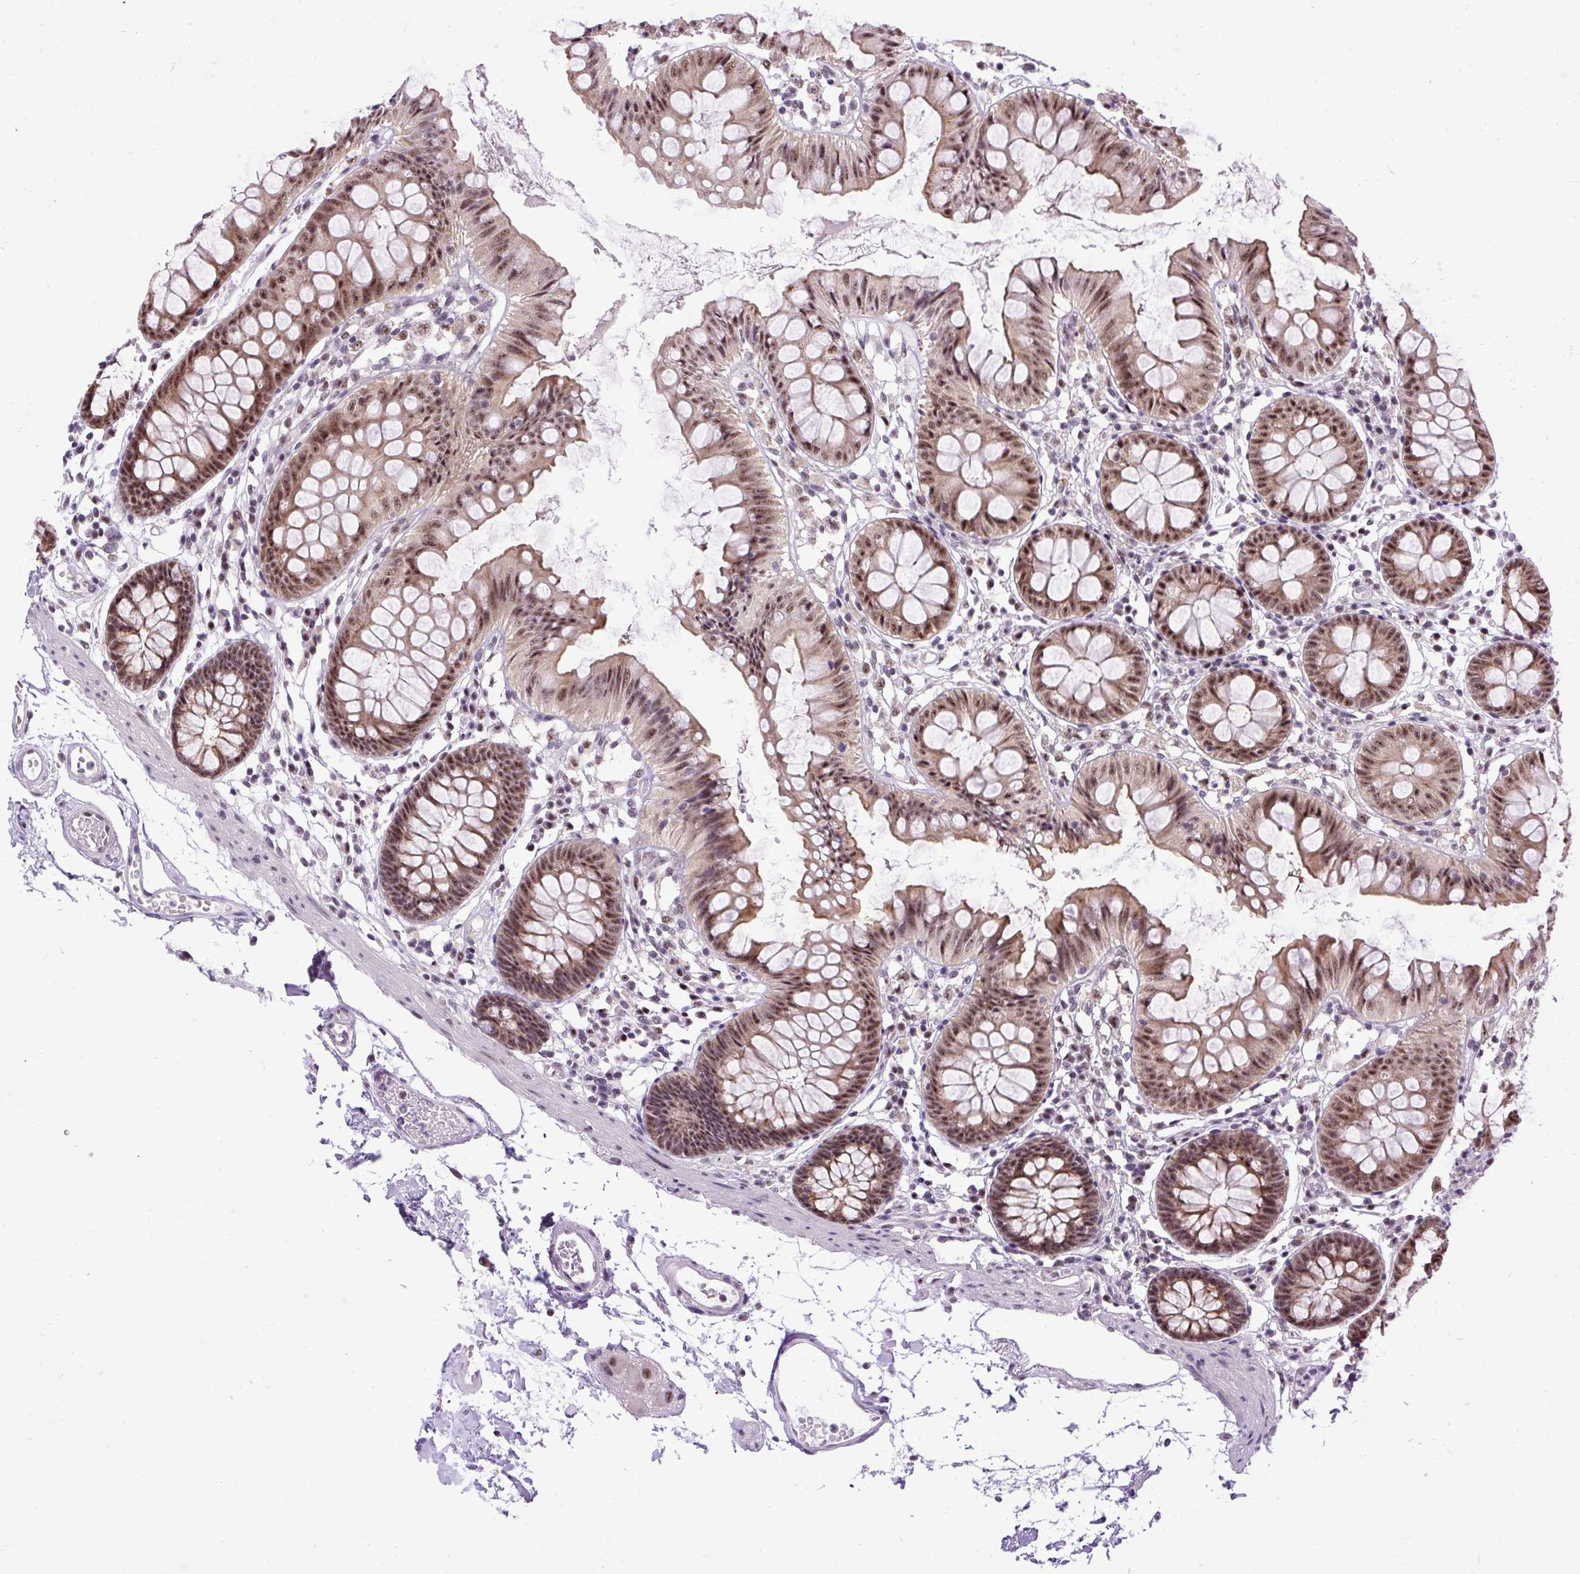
{"staining": {"intensity": "weak", "quantity": "<25%", "location": "nuclear"}, "tissue": "colon", "cell_type": "Endothelial cells", "image_type": "normal", "snomed": [{"axis": "morphology", "description": "Normal tissue, NOS"}, {"axis": "topography", "description": "Colon"}], "caption": "Immunohistochemistry (IHC) micrograph of unremarkable human colon stained for a protein (brown), which displays no positivity in endothelial cells.", "gene": "SMC5", "patient": {"sex": "female", "age": 84}}